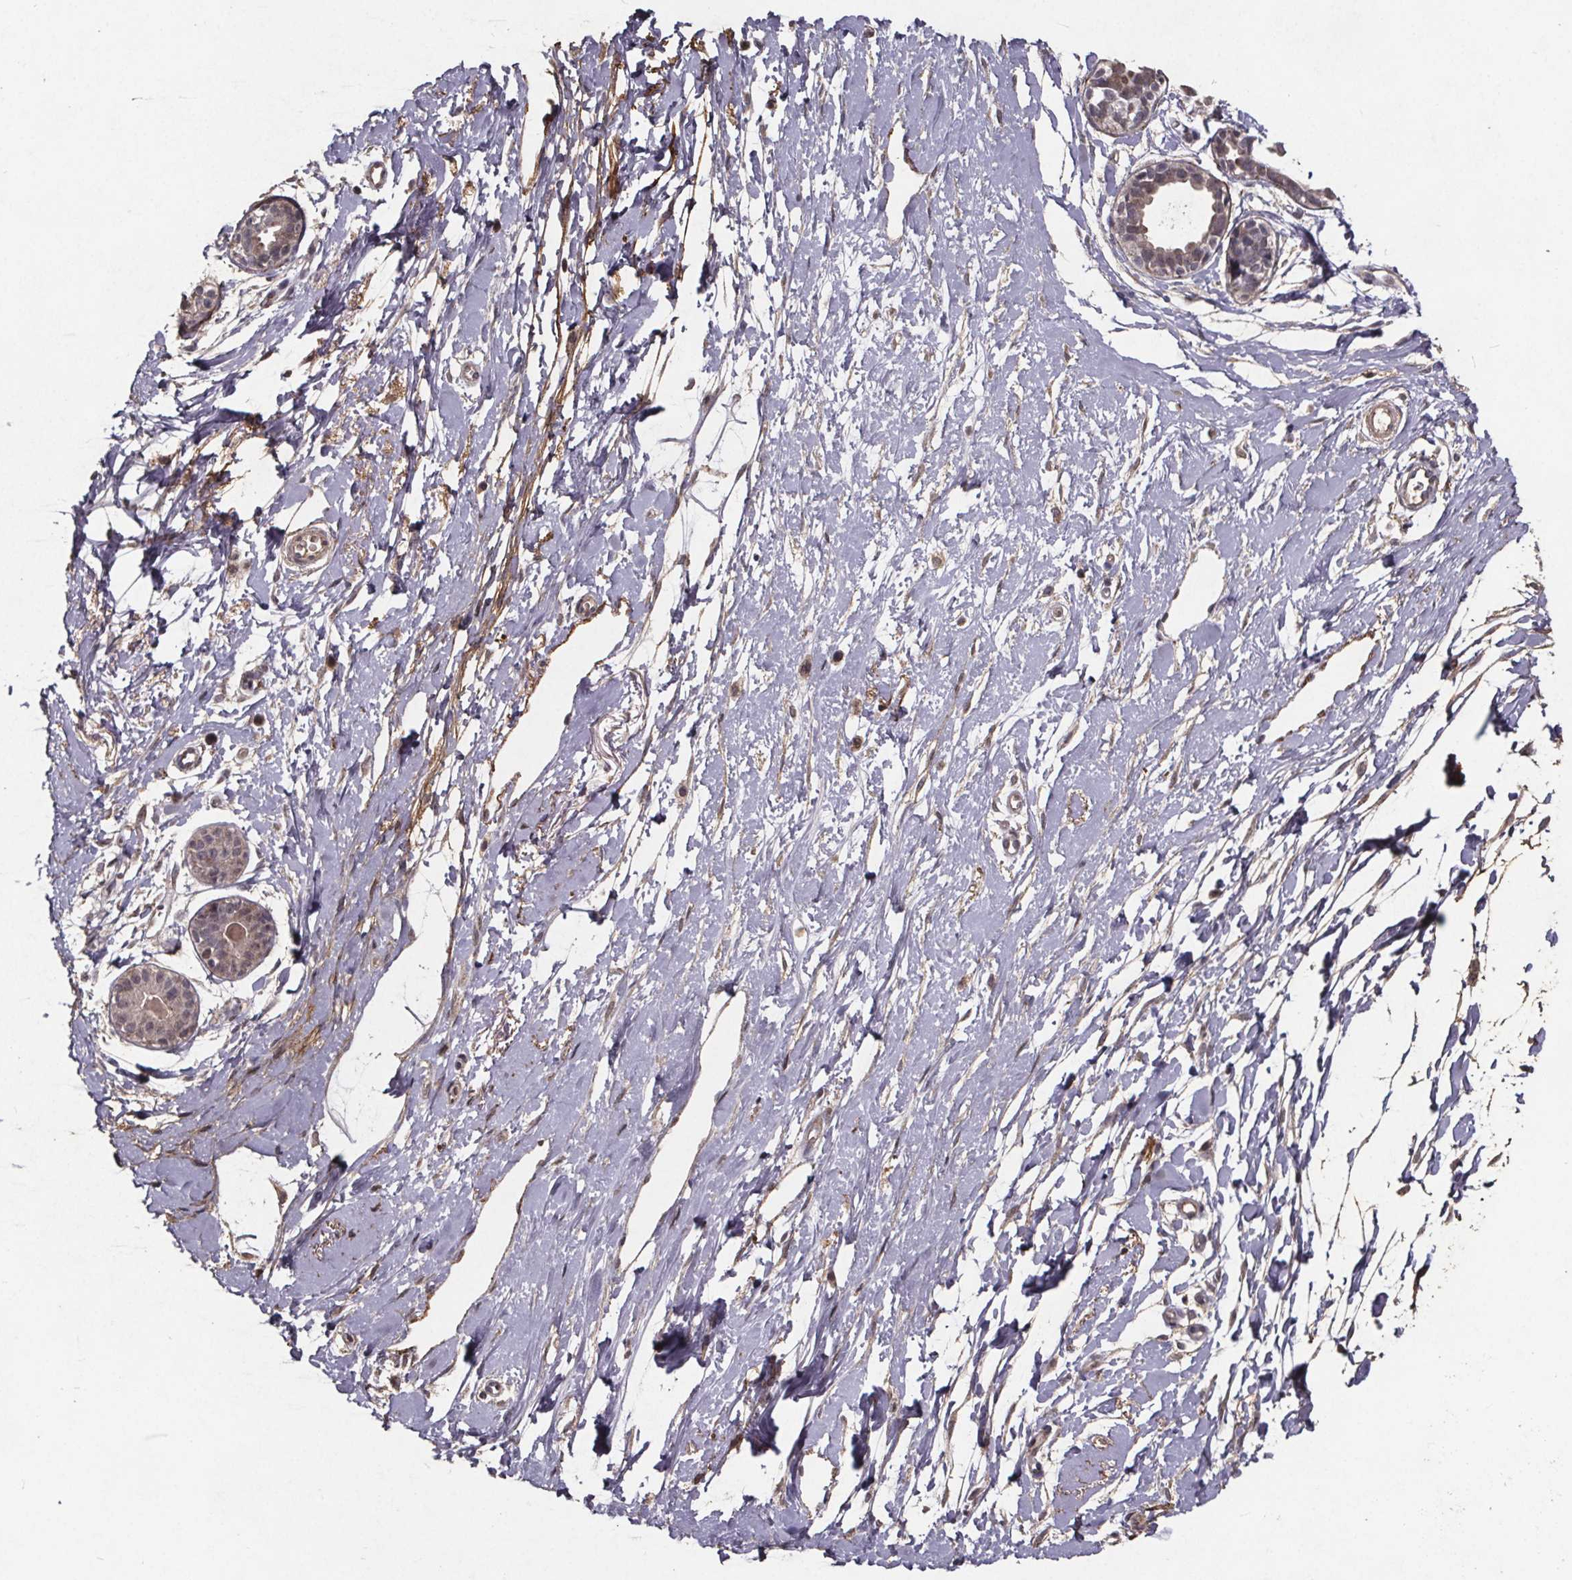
{"staining": {"intensity": "weak", "quantity": "25%-75%", "location": "cytoplasmic/membranous"}, "tissue": "breast", "cell_type": "Adipocytes", "image_type": "normal", "snomed": [{"axis": "morphology", "description": "Normal tissue, NOS"}, {"axis": "topography", "description": "Breast"}], "caption": "A brown stain shows weak cytoplasmic/membranous expression of a protein in adipocytes of benign human breast. (DAB IHC with brightfield microscopy, high magnification).", "gene": "GPX3", "patient": {"sex": "female", "age": 49}}